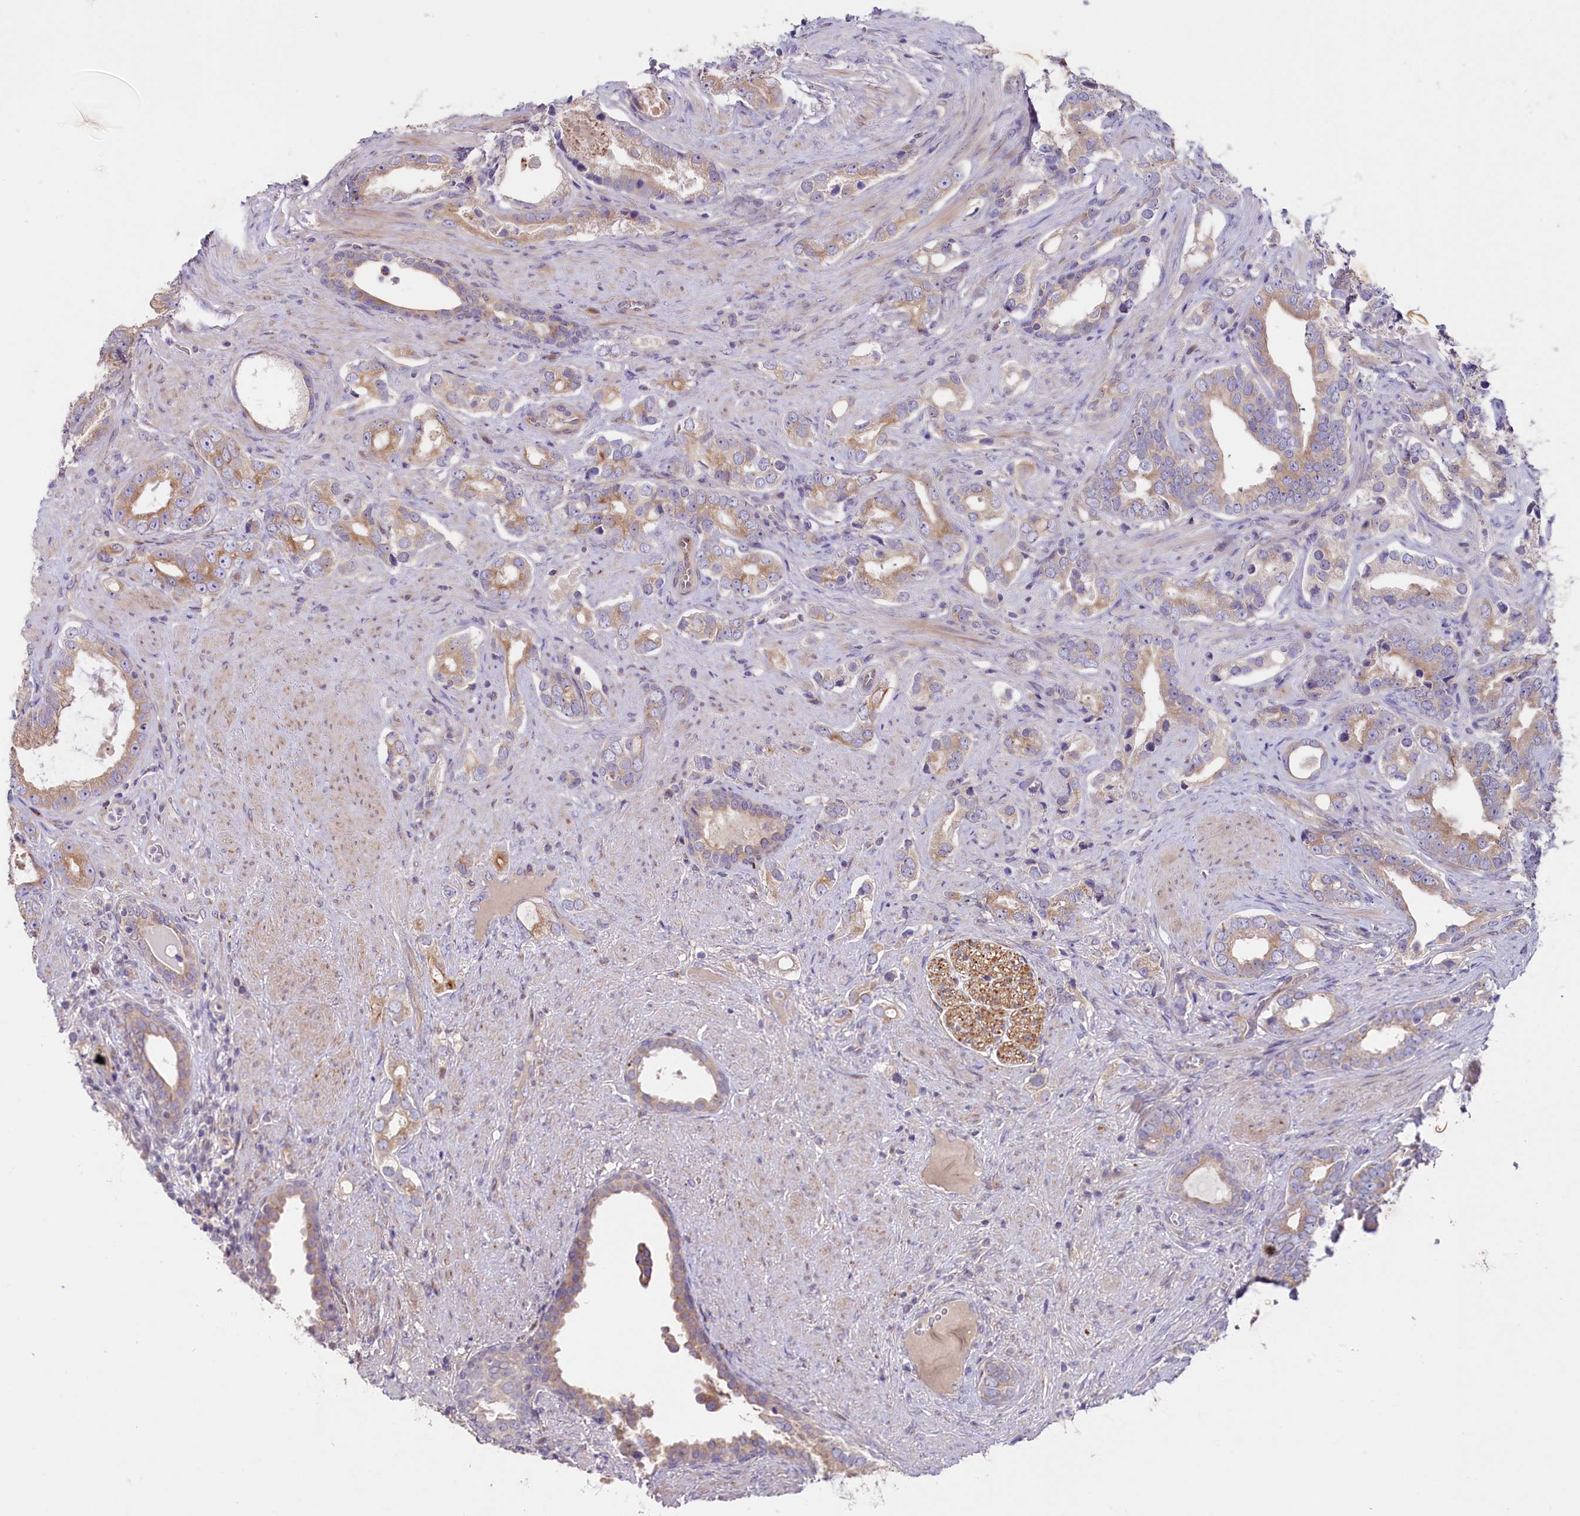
{"staining": {"intensity": "moderate", "quantity": "25%-75%", "location": "cytoplasmic/membranous"}, "tissue": "prostate cancer", "cell_type": "Tumor cells", "image_type": "cancer", "snomed": [{"axis": "morphology", "description": "Adenocarcinoma, High grade"}, {"axis": "topography", "description": "Prostate"}], "caption": "Adenocarcinoma (high-grade) (prostate) tissue demonstrates moderate cytoplasmic/membranous staining in about 25%-75% of tumor cells", "gene": "CD99L2", "patient": {"sex": "male", "age": 67}}